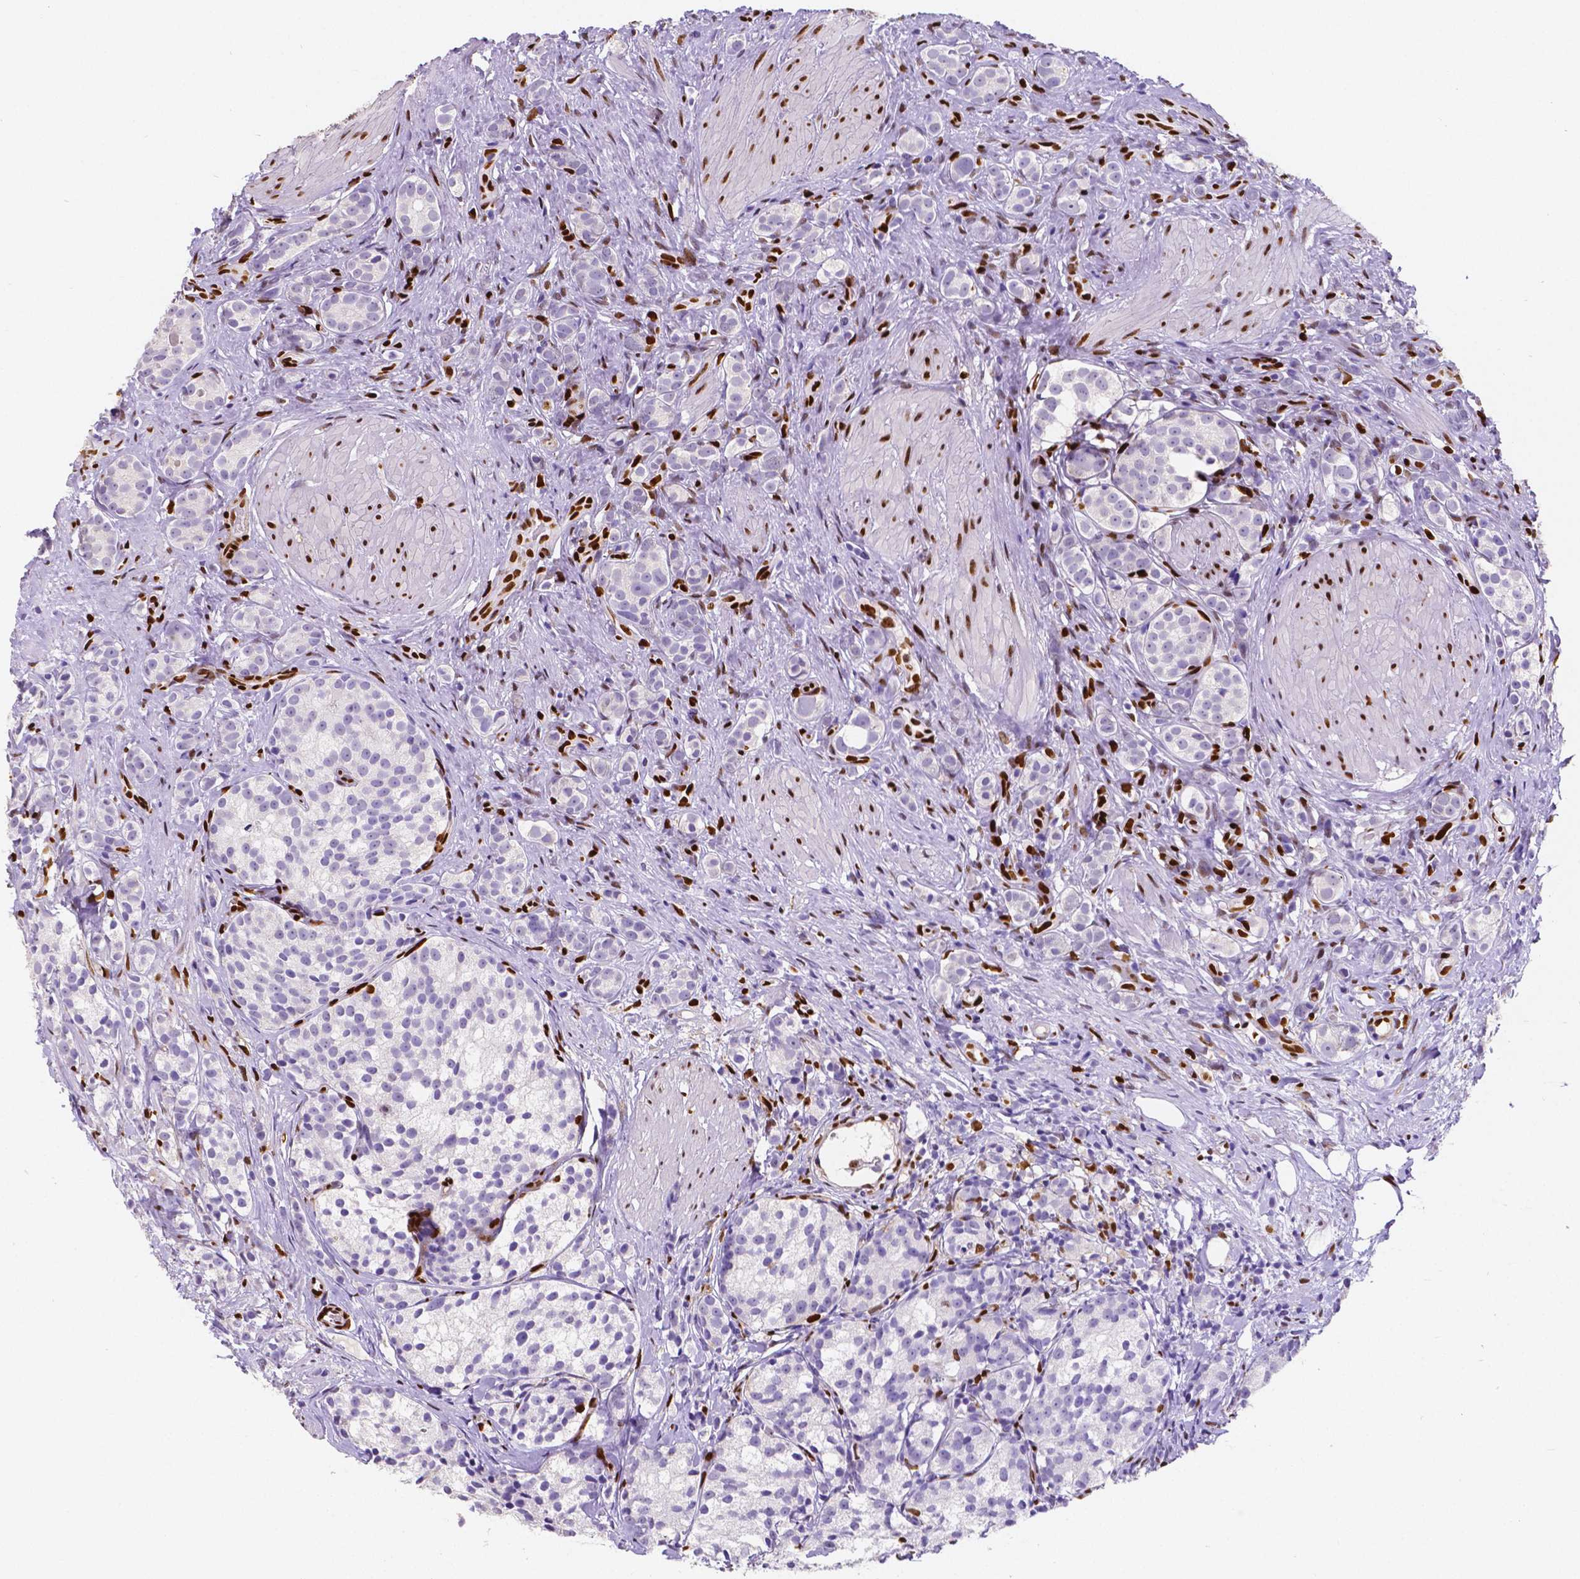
{"staining": {"intensity": "negative", "quantity": "none", "location": "none"}, "tissue": "prostate cancer", "cell_type": "Tumor cells", "image_type": "cancer", "snomed": [{"axis": "morphology", "description": "Adenocarcinoma, High grade"}, {"axis": "topography", "description": "Prostate"}], "caption": "IHC image of neoplastic tissue: prostate high-grade adenocarcinoma stained with DAB shows no significant protein expression in tumor cells.", "gene": "MEF2C", "patient": {"sex": "male", "age": 53}}